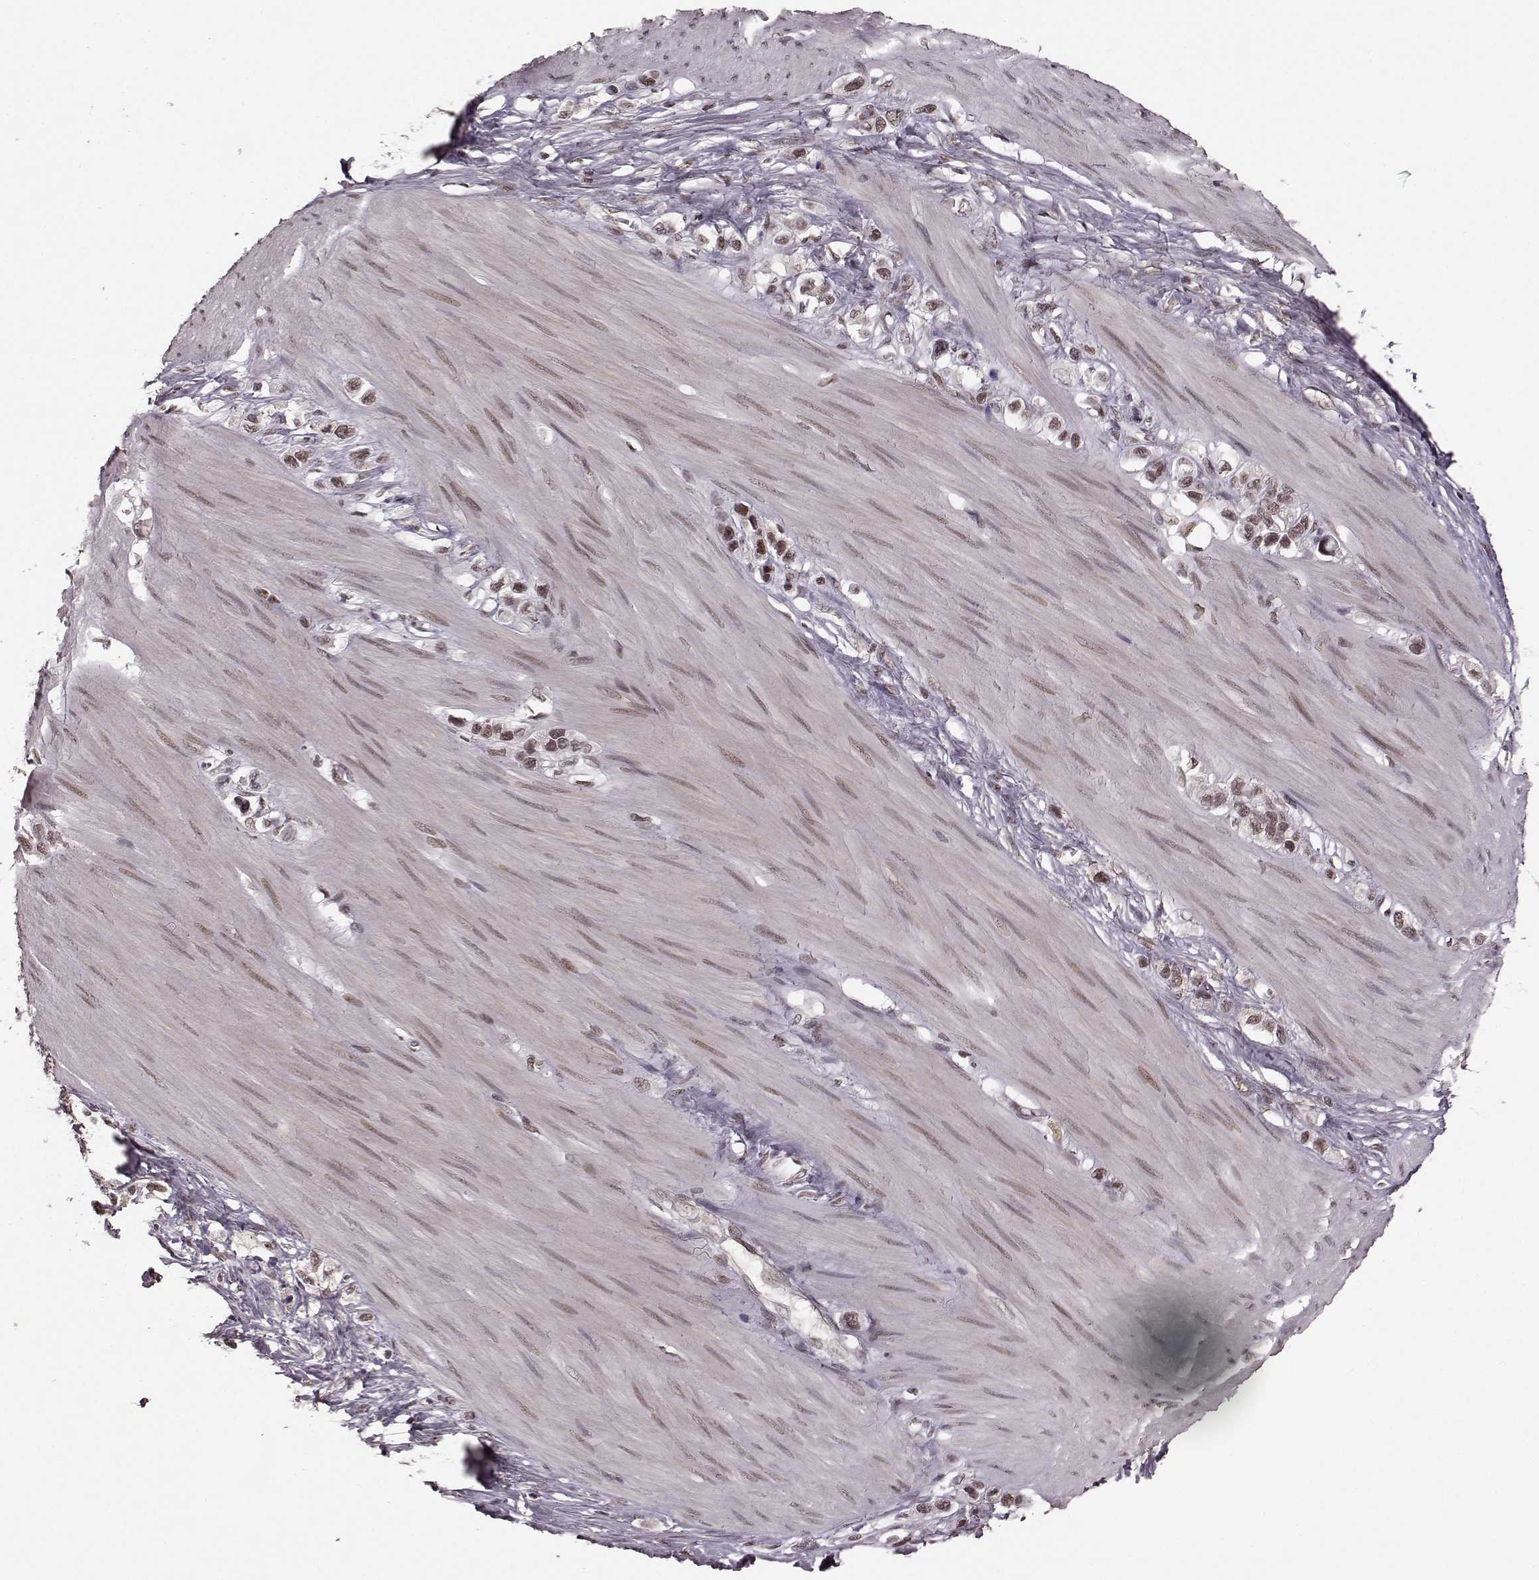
{"staining": {"intensity": "weak", "quantity": ">75%", "location": "nuclear"}, "tissue": "stomach cancer", "cell_type": "Tumor cells", "image_type": "cancer", "snomed": [{"axis": "morphology", "description": "Normal tissue, NOS"}, {"axis": "morphology", "description": "Adenocarcinoma, NOS"}, {"axis": "morphology", "description": "Adenocarcinoma, High grade"}, {"axis": "topography", "description": "Stomach, upper"}, {"axis": "topography", "description": "Stomach"}], "caption": "This micrograph displays immunohistochemistry (IHC) staining of human stomach cancer, with low weak nuclear expression in about >75% of tumor cells.", "gene": "RRAGD", "patient": {"sex": "female", "age": 65}}